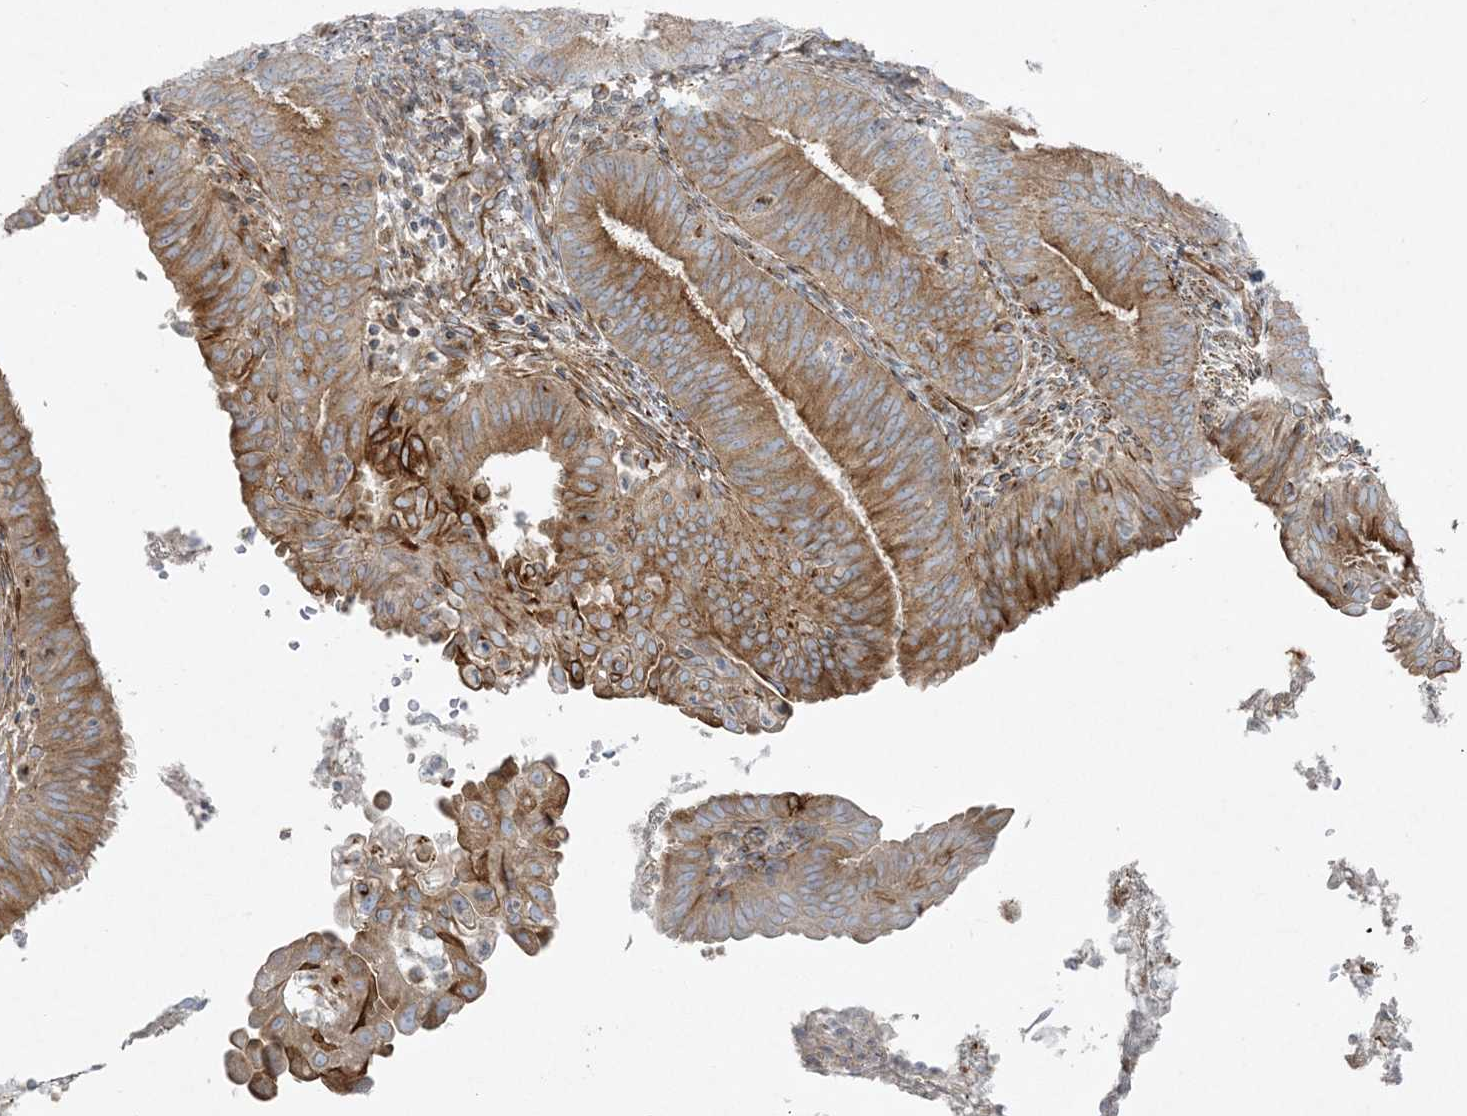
{"staining": {"intensity": "strong", "quantity": "25%-75%", "location": "cytoplasmic/membranous"}, "tissue": "endometrial cancer", "cell_type": "Tumor cells", "image_type": "cancer", "snomed": [{"axis": "morphology", "description": "Adenocarcinoma, NOS"}, {"axis": "topography", "description": "Endometrium"}], "caption": "This is an image of immunohistochemistry staining of endometrial adenocarcinoma, which shows strong positivity in the cytoplasmic/membranous of tumor cells.", "gene": "PIK3R4", "patient": {"sex": "female", "age": 51}}